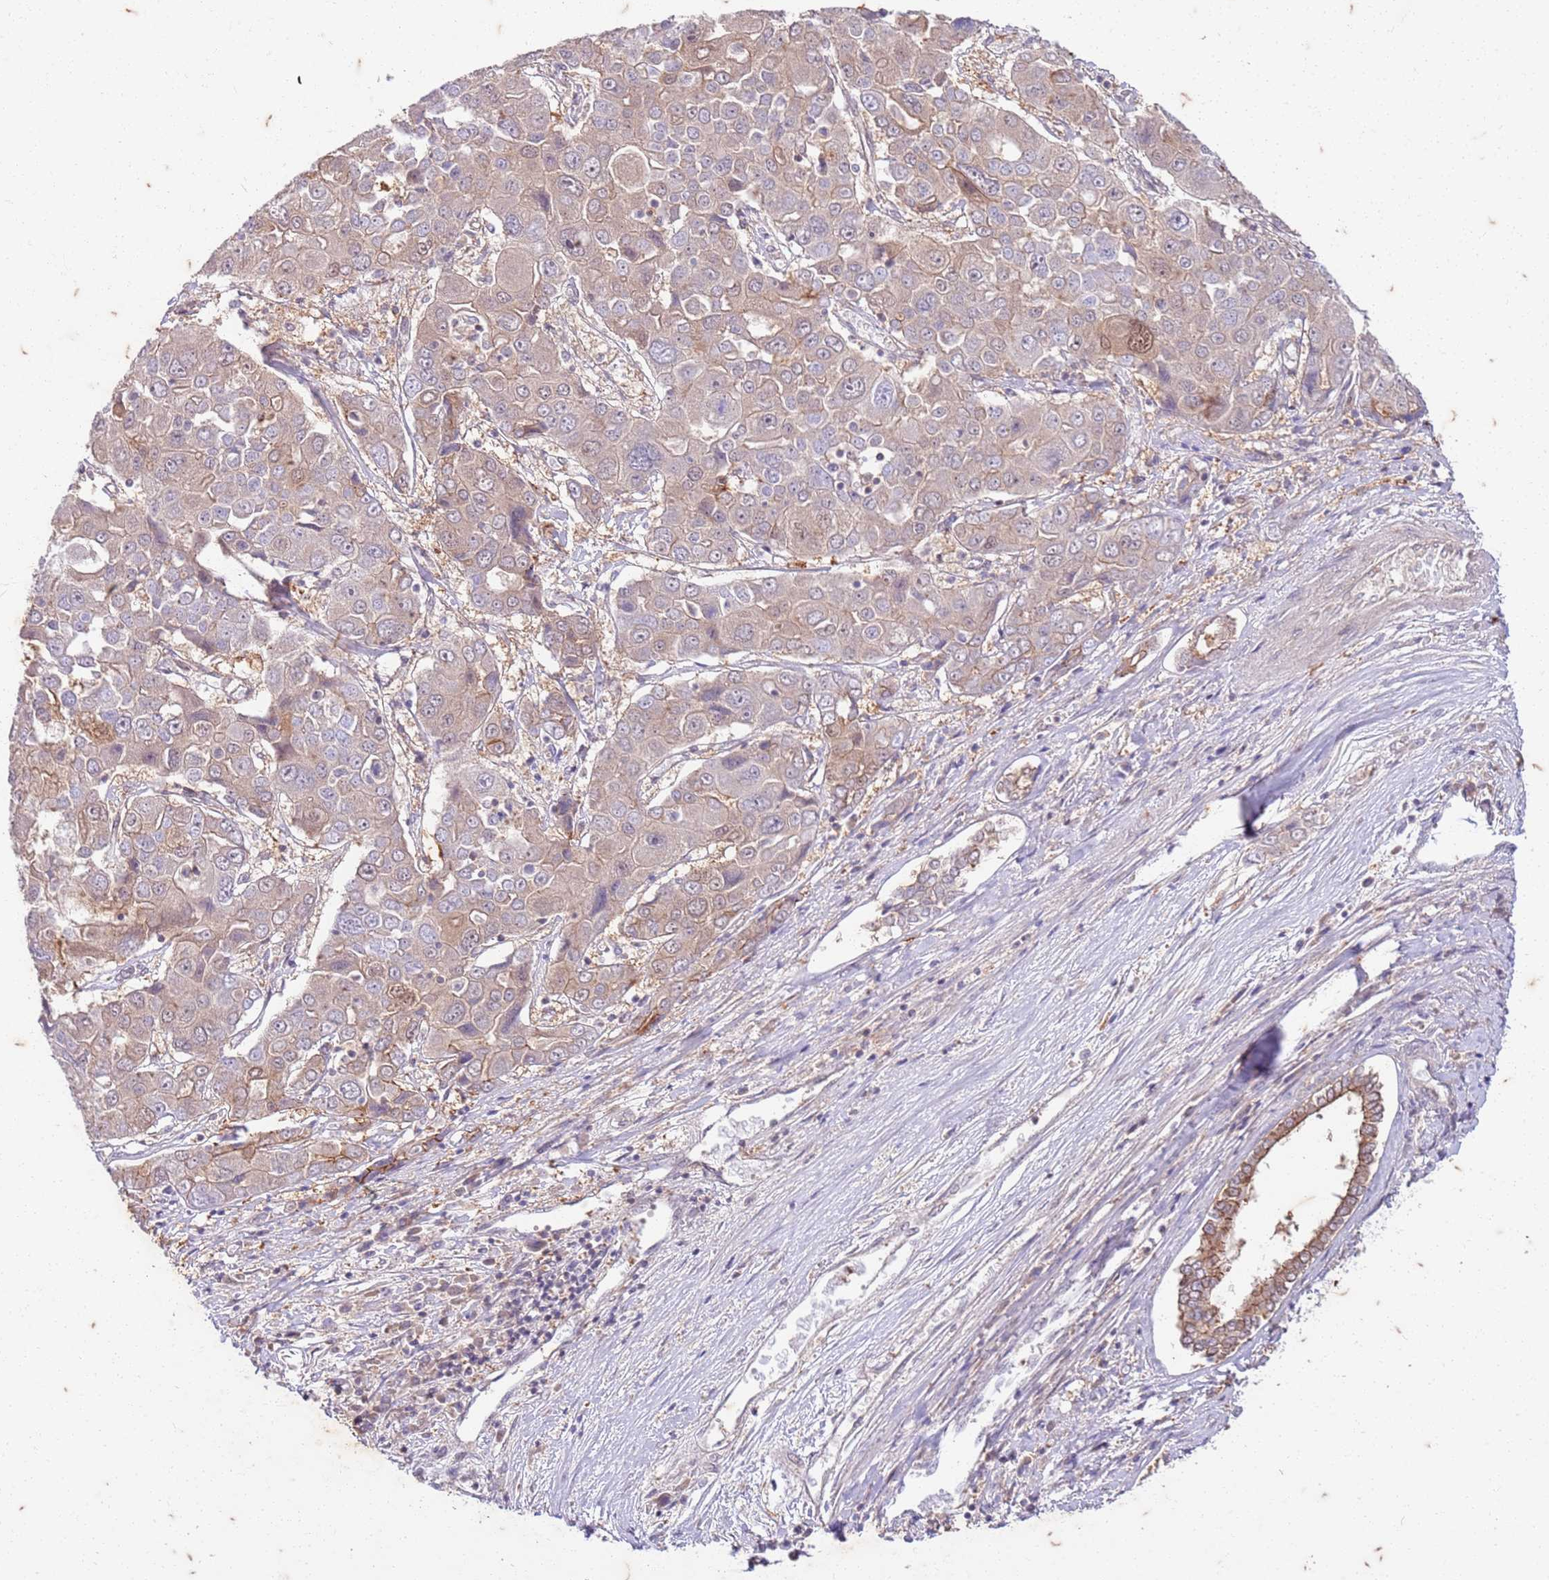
{"staining": {"intensity": "weak", "quantity": "25%-75%", "location": "cytoplasmic/membranous,nuclear"}, "tissue": "liver cancer", "cell_type": "Tumor cells", "image_type": "cancer", "snomed": [{"axis": "morphology", "description": "Cholangiocarcinoma"}, {"axis": "topography", "description": "Liver"}], "caption": "Protein staining of liver cancer tissue displays weak cytoplasmic/membranous and nuclear expression in about 25%-75% of tumor cells. (Stains: DAB in brown, nuclei in blue, Microscopy: brightfield microscopy at high magnification).", "gene": "RAPGEF3", "patient": {"sex": "male", "age": 67}}